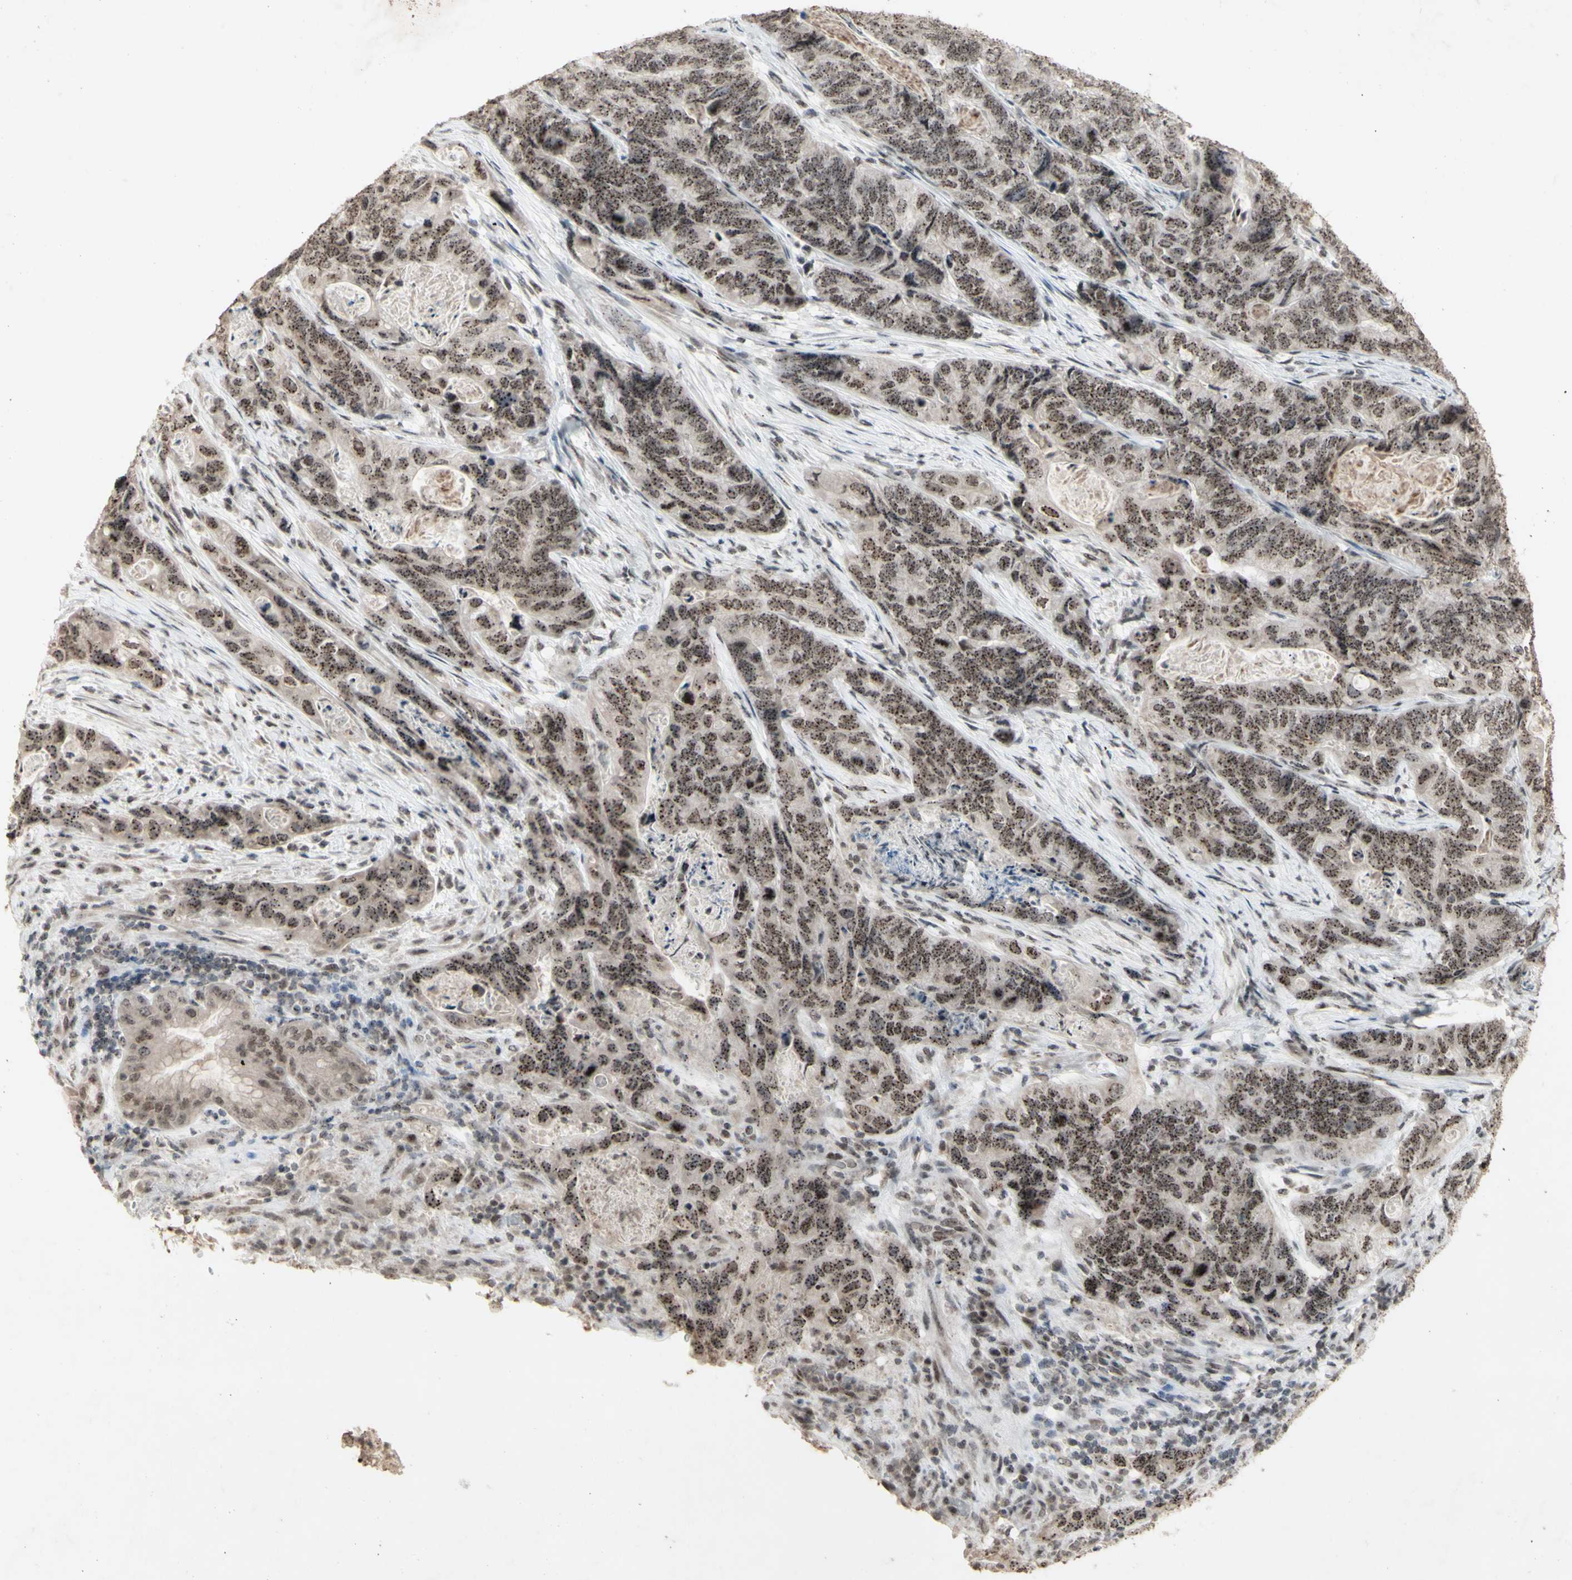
{"staining": {"intensity": "strong", "quantity": ">75%", "location": "nuclear"}, "tissue": "stomach cancer", "cell_type": "Tumor cells", "image_type": "cancer", "snomed": [{"axis": "morphology", "description": "Adenocarcinoma, NOS"}, {"axis": "topography", "description": "Stomach"}], "caption": "IHC image of neoplastic tissue: human stomach cancer (adenocarcinoma) stained using immunohistochemistry (IHC) demonstrates high levels of strong protein expression localized specifically in the nuclear of tumor cells, appearing as a nuclear brown color.", "gene": "CENPB", "patient": {"sex": "female", "age": 89}}